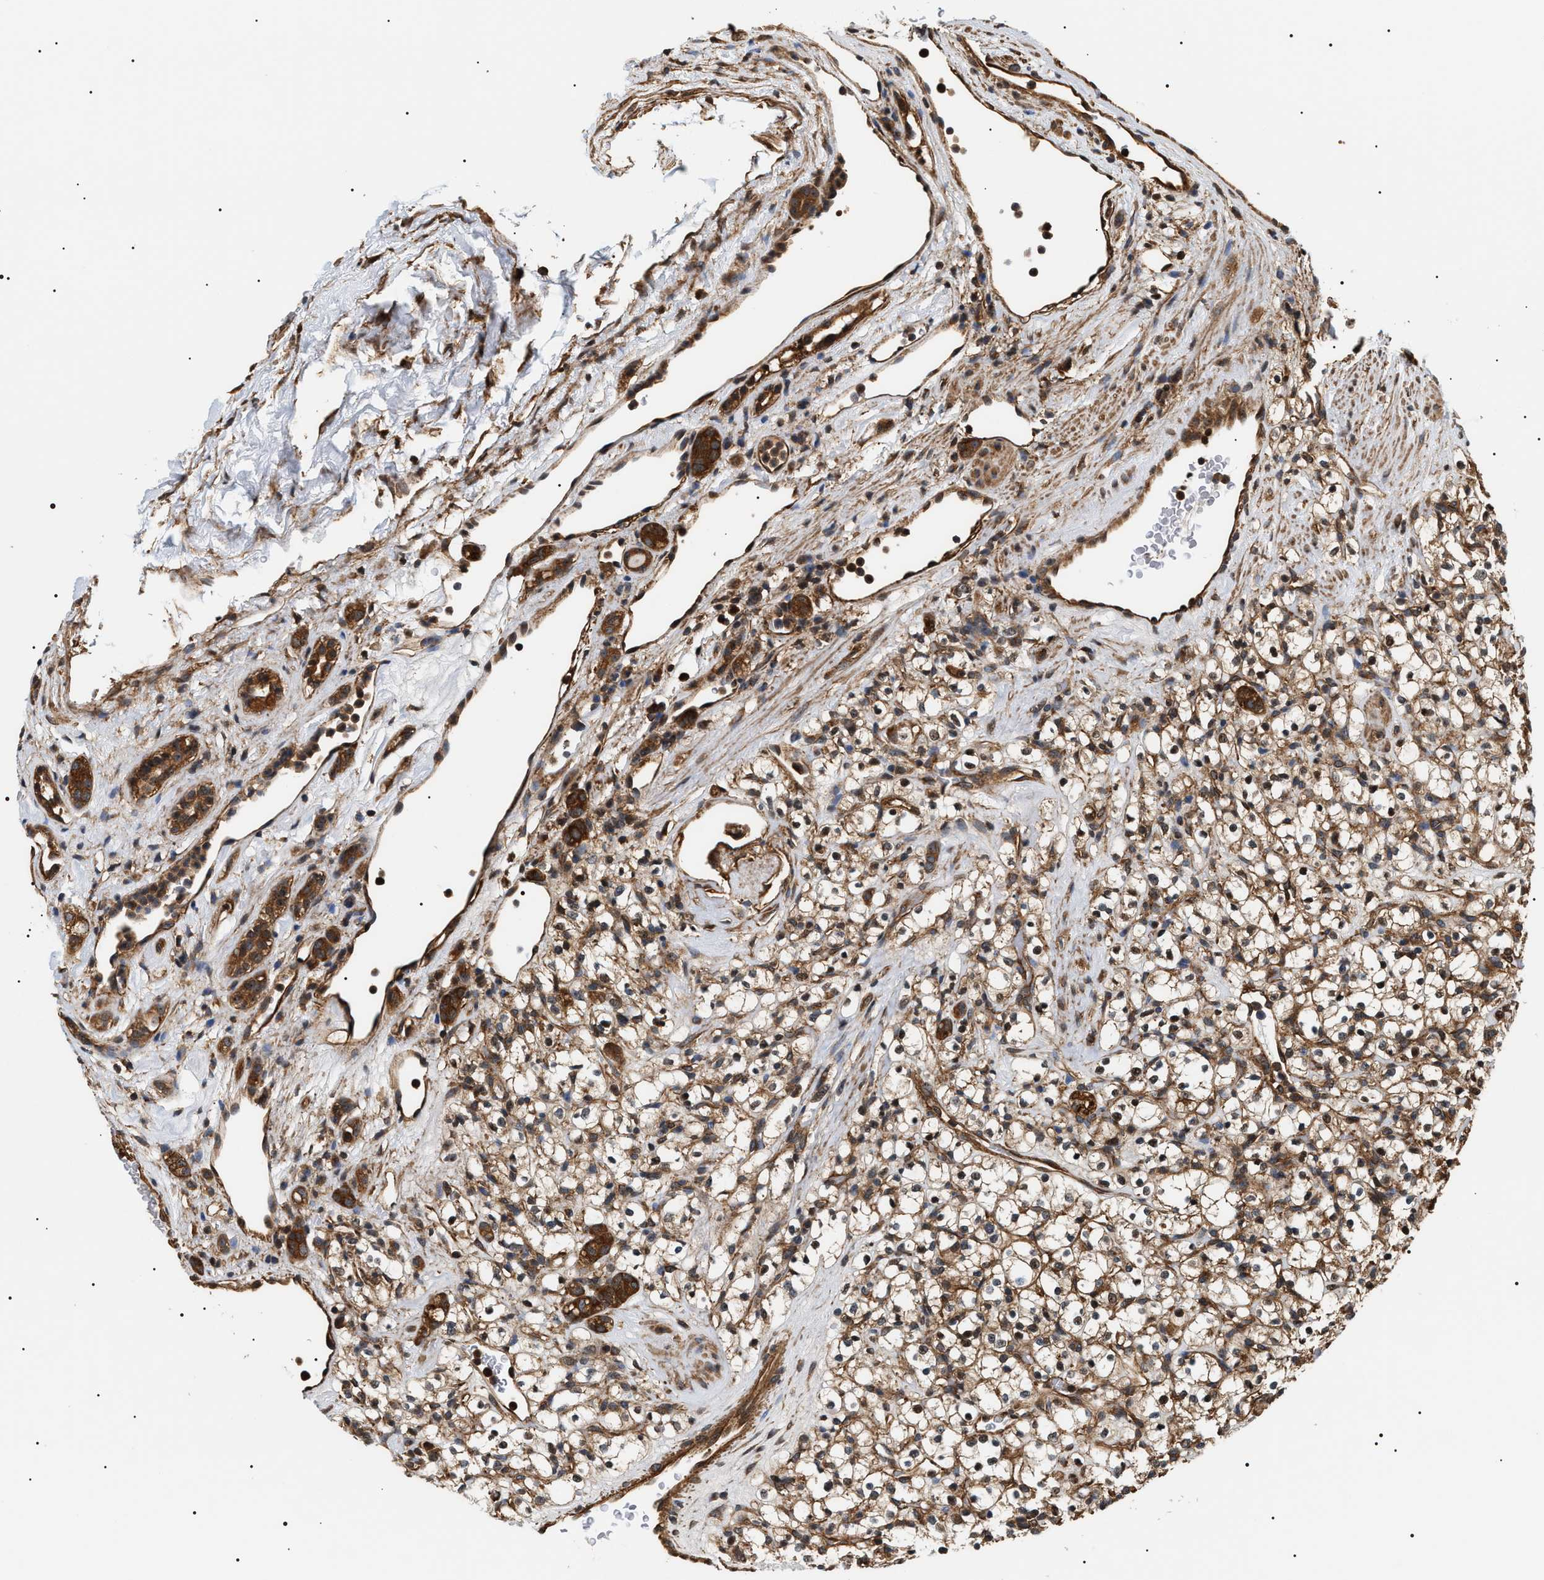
{"staining": {"intensity": "moderate", "quantity": ">75%", "location": "cytoplasmic/membranous"}, "tissue": "renal cancer", "cell_type": "Tumor cells", "image_type": "cancer", "snomed": [{"axis": "morphology", "description": "Normal tissue, NOS"}, {"axis": "morphology", "description": "Adenocarcinoma, NOS"}, {"axis": "topography", "description": "Kidney"}], "caption": "DAB (3,3'-diaminobenzidine) immunohistochemical staining of renal cancer (adenocarcinoma) exhibits moderate cytoplasmic/membranous protein expression in approximately >75% of tumor cells.", "gene": "SH3GLB2", "patient": {"sex": "female", "age": 72}}